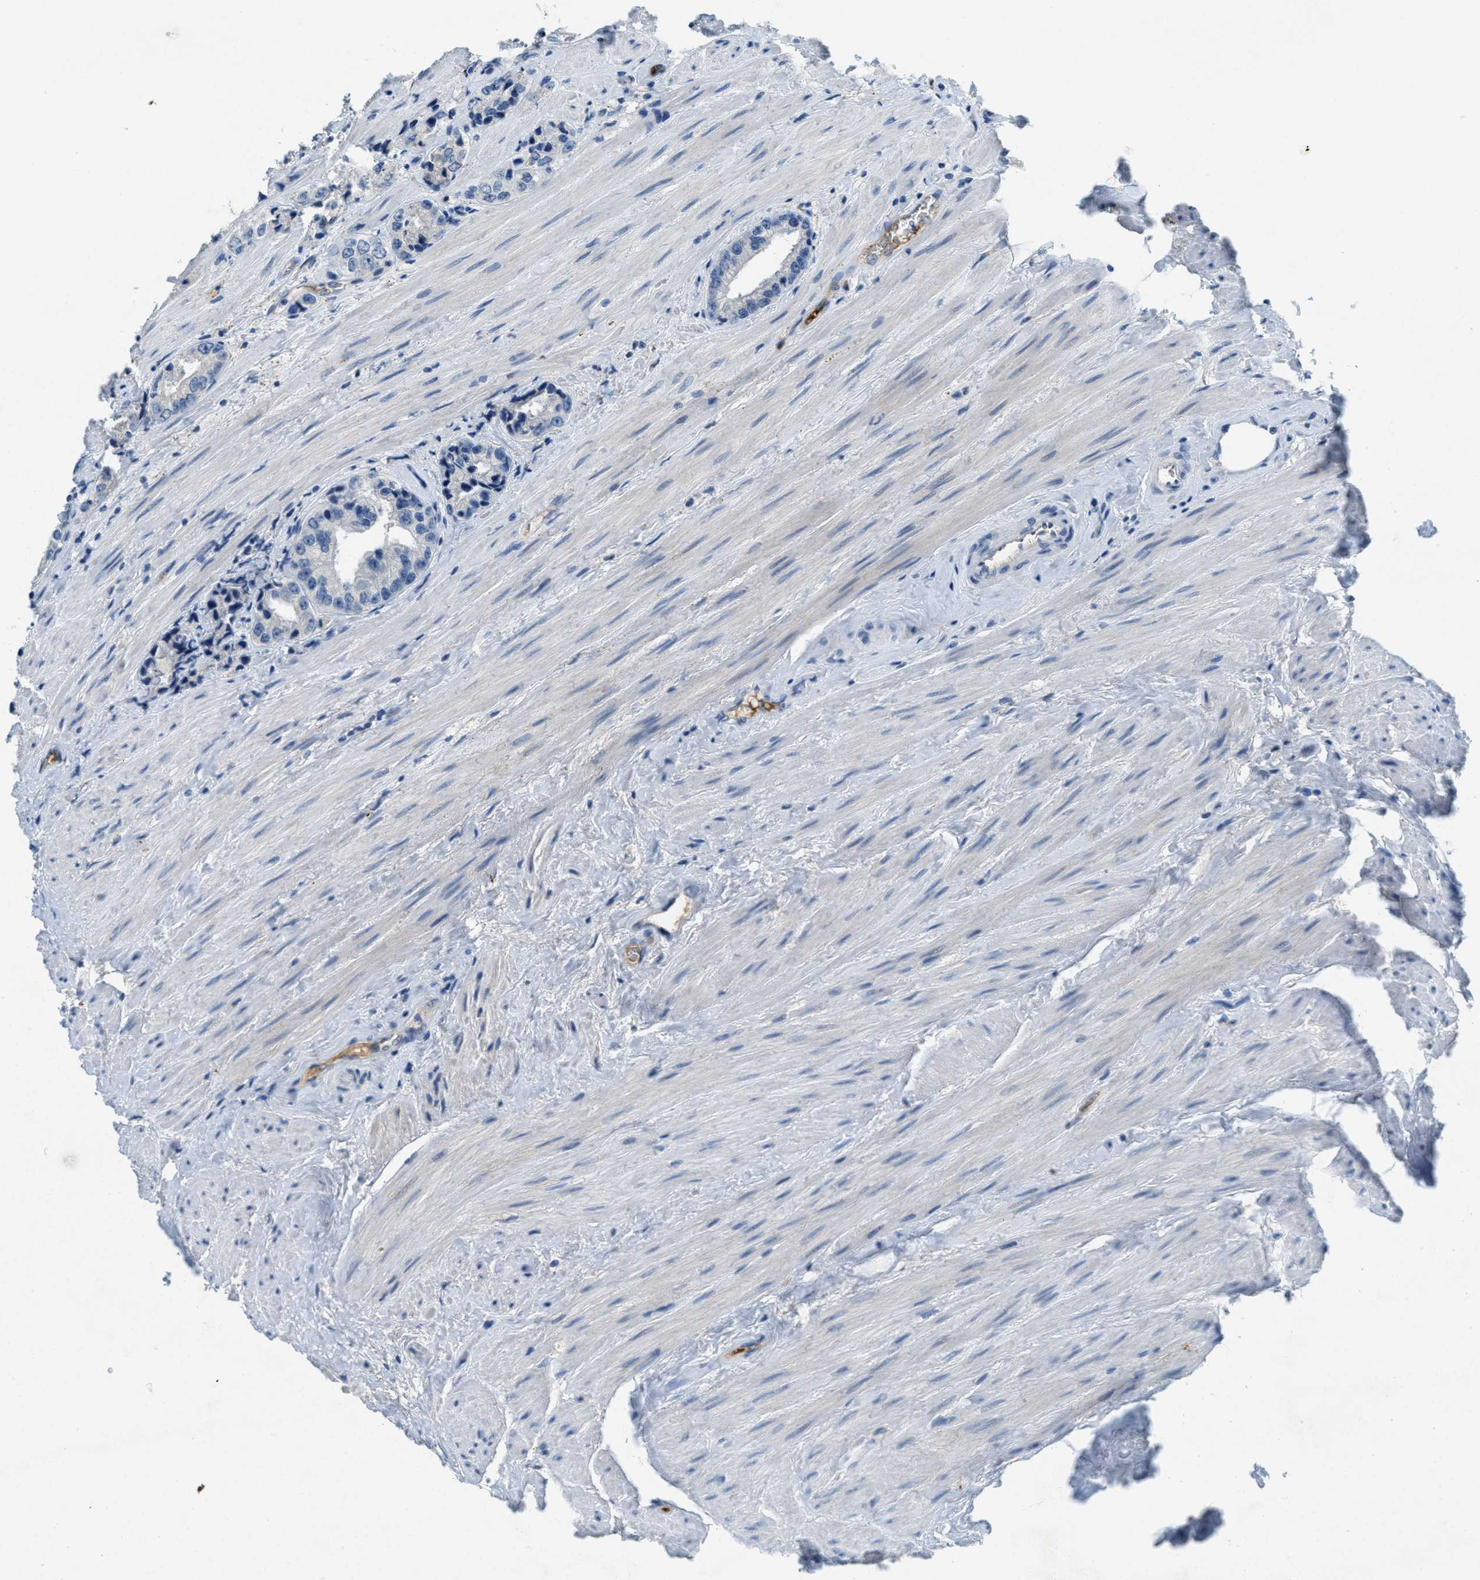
{"staining": {"intensity": "negative", "quantity": "none", "location": "none"}, "tissue": "prostate cancer", "cell_type": "Tumor cells", "image_type": "cancer", "snomed": [{"axis": "morphology", "description": "Adenocarcinoma, High grade"}, {"axis": "topography", "description": "Prostate"}], "caption": "This is a image of immunohistochemistry staining of prostate cancer (adenocarcinoma (high-grade)), which shows no expression in tumor cells.", "gene": "A2M", "patient": {"sex": "male", "age": 61}}